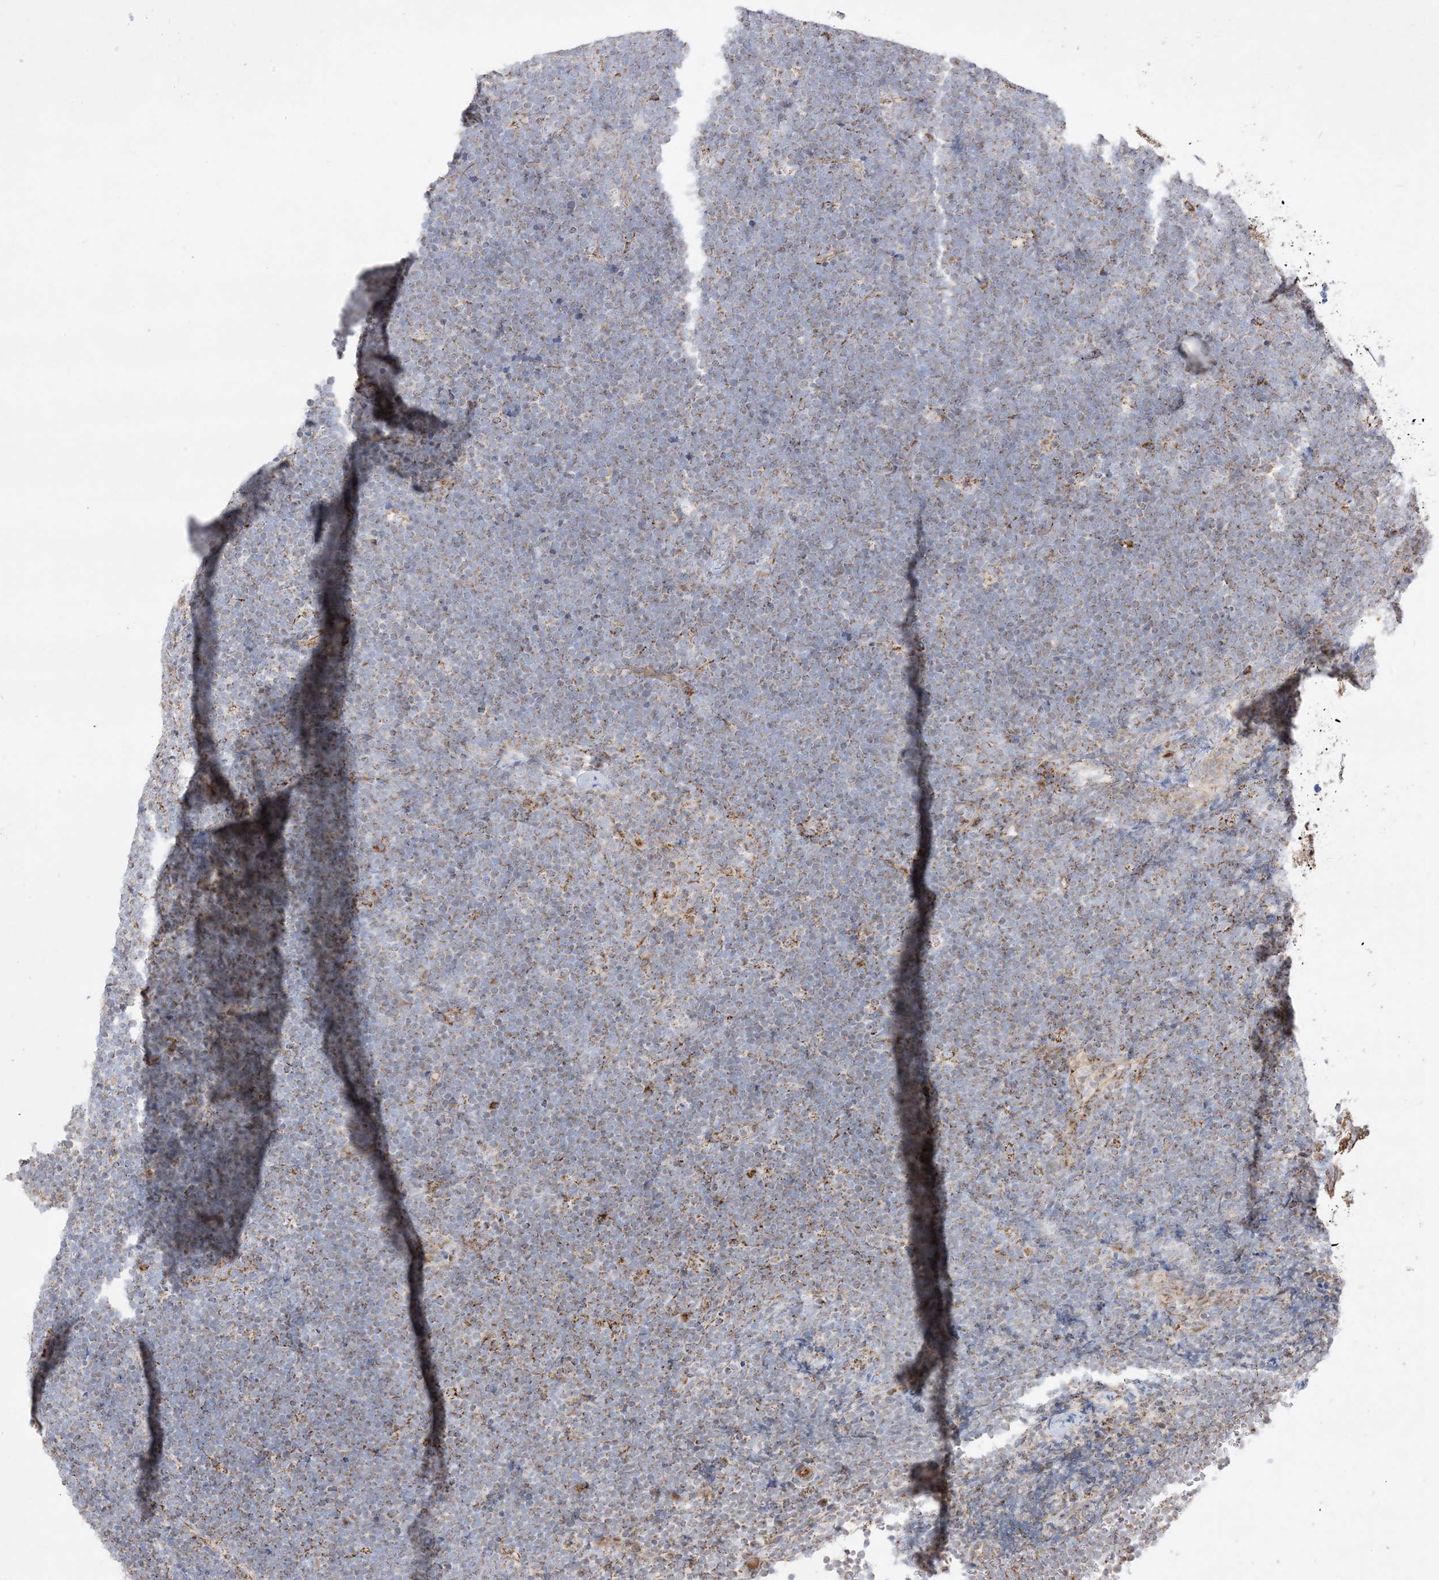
{"staining": {"intensity": "moderate", "quantity": "<25%", "location": "cytoplasmic/membranous"}, "tissue": "lymphoma", "cell_type": "Tumor cells", "image_type": "cancer", "snomed": [{"axis": "morphology", "description": "Malignant lymphoma, non-Hodgkin's type, High grade"}, {"axis": "topography", "description": "Lymph node"}], "caption": "A brown stain shows moderate cytoplasmic/membranous positivity of a protein in high-grade malignant lymphoma, non-Hodgkin's type tumor cells.", "gene": "NDUFAF3", "patient": {"sex": "male", "age": 13}}